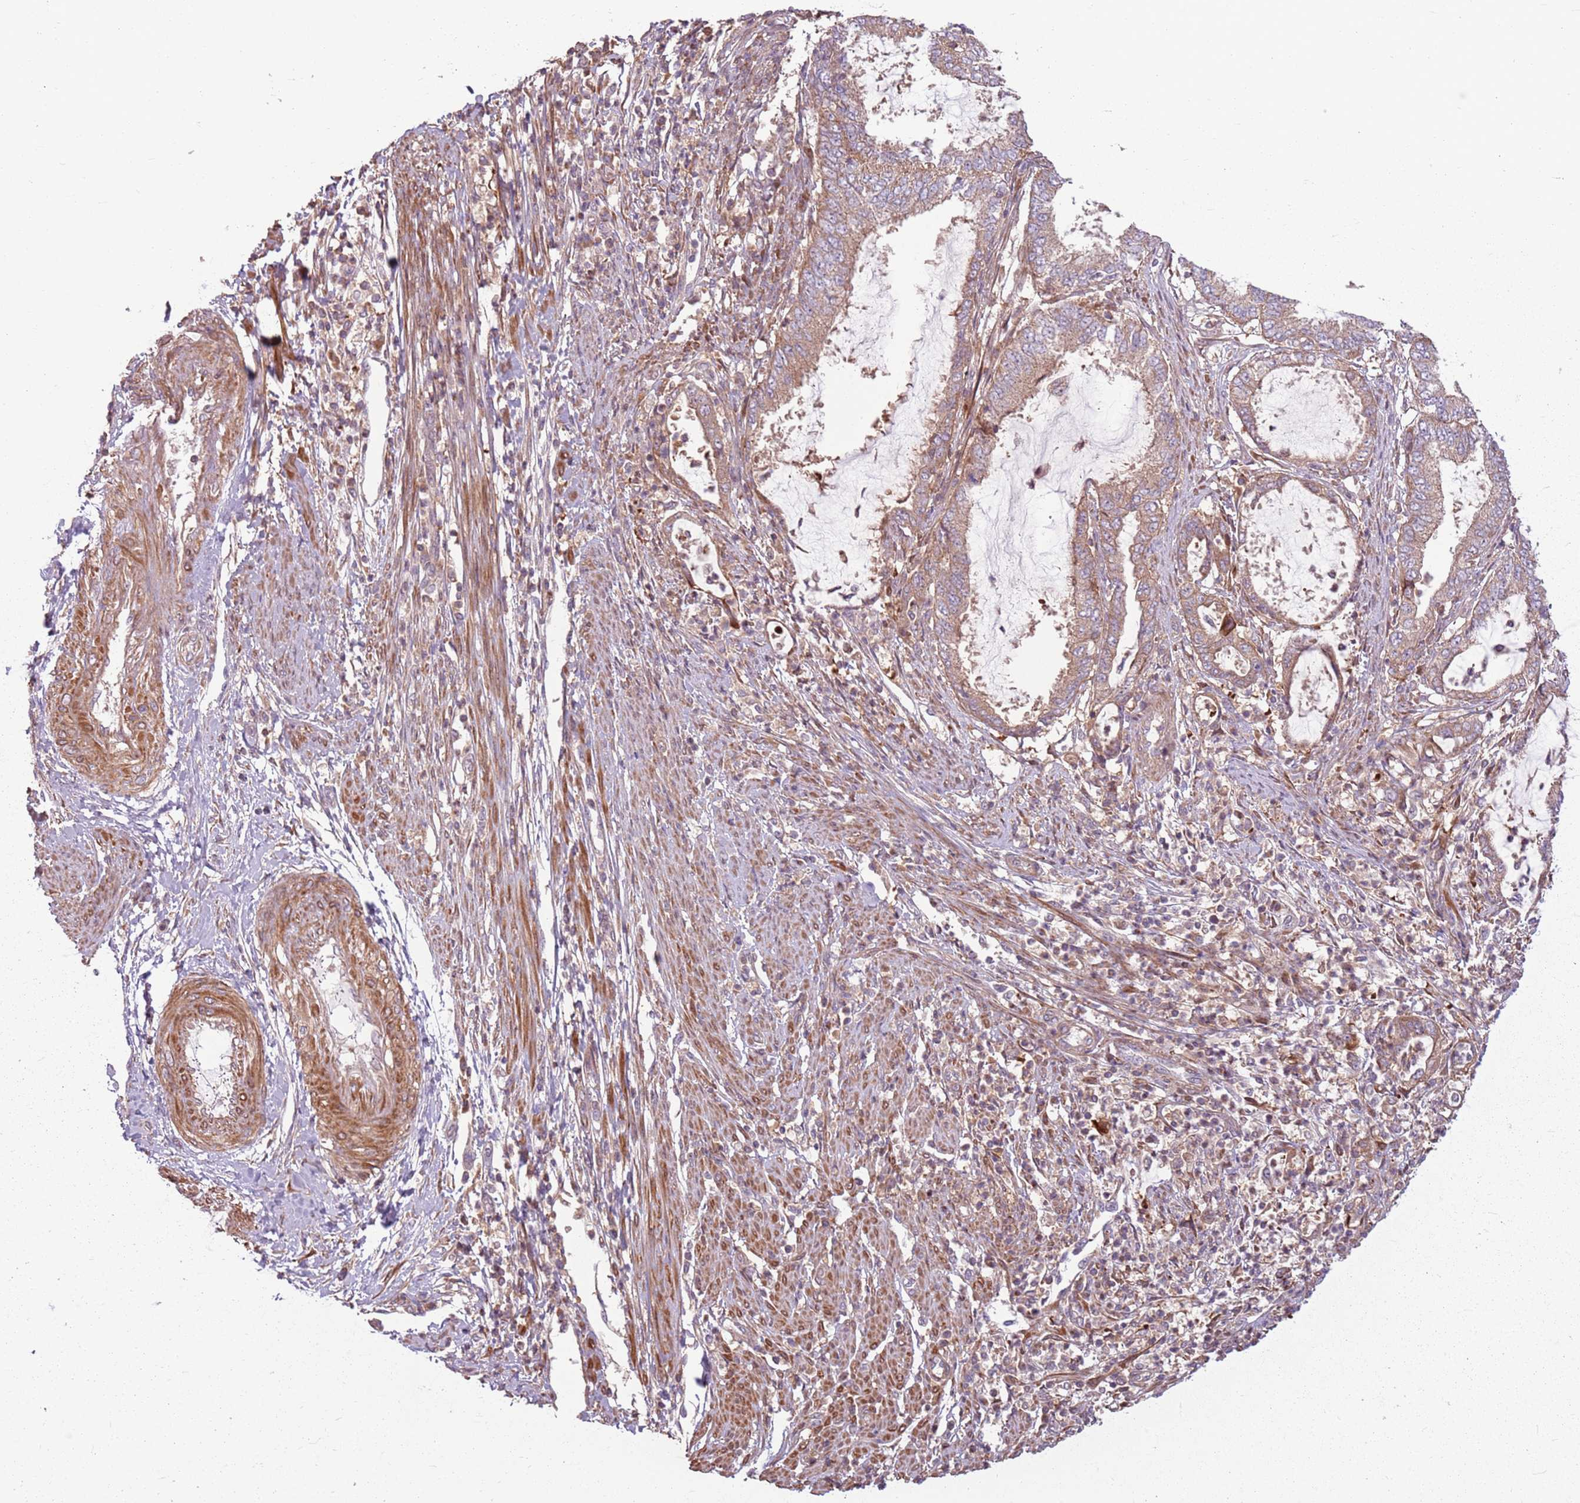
{"staining": {"intensity": "moderate", "quantity": ">75%", "location": "cytoplasmic/membranous"}, "tissue": "endometrial cancer", "cell_type": "Tumor cells", "image_type": "cancer", "snomed": [{"axis": "morphology", "description": "Adenocarcinoma, NOS"}, {"axis": "topography", "description": "Endometrium"}], "caption": "This is a histology image of immunohistochemistry (IHC) staining of adenocarcinoma (endometrial), which shows moderate expression in the cytoplasmic/membranous of tumor cells.", "gene": "RPL21", "patient": {"sex": "female", "age": 51}}